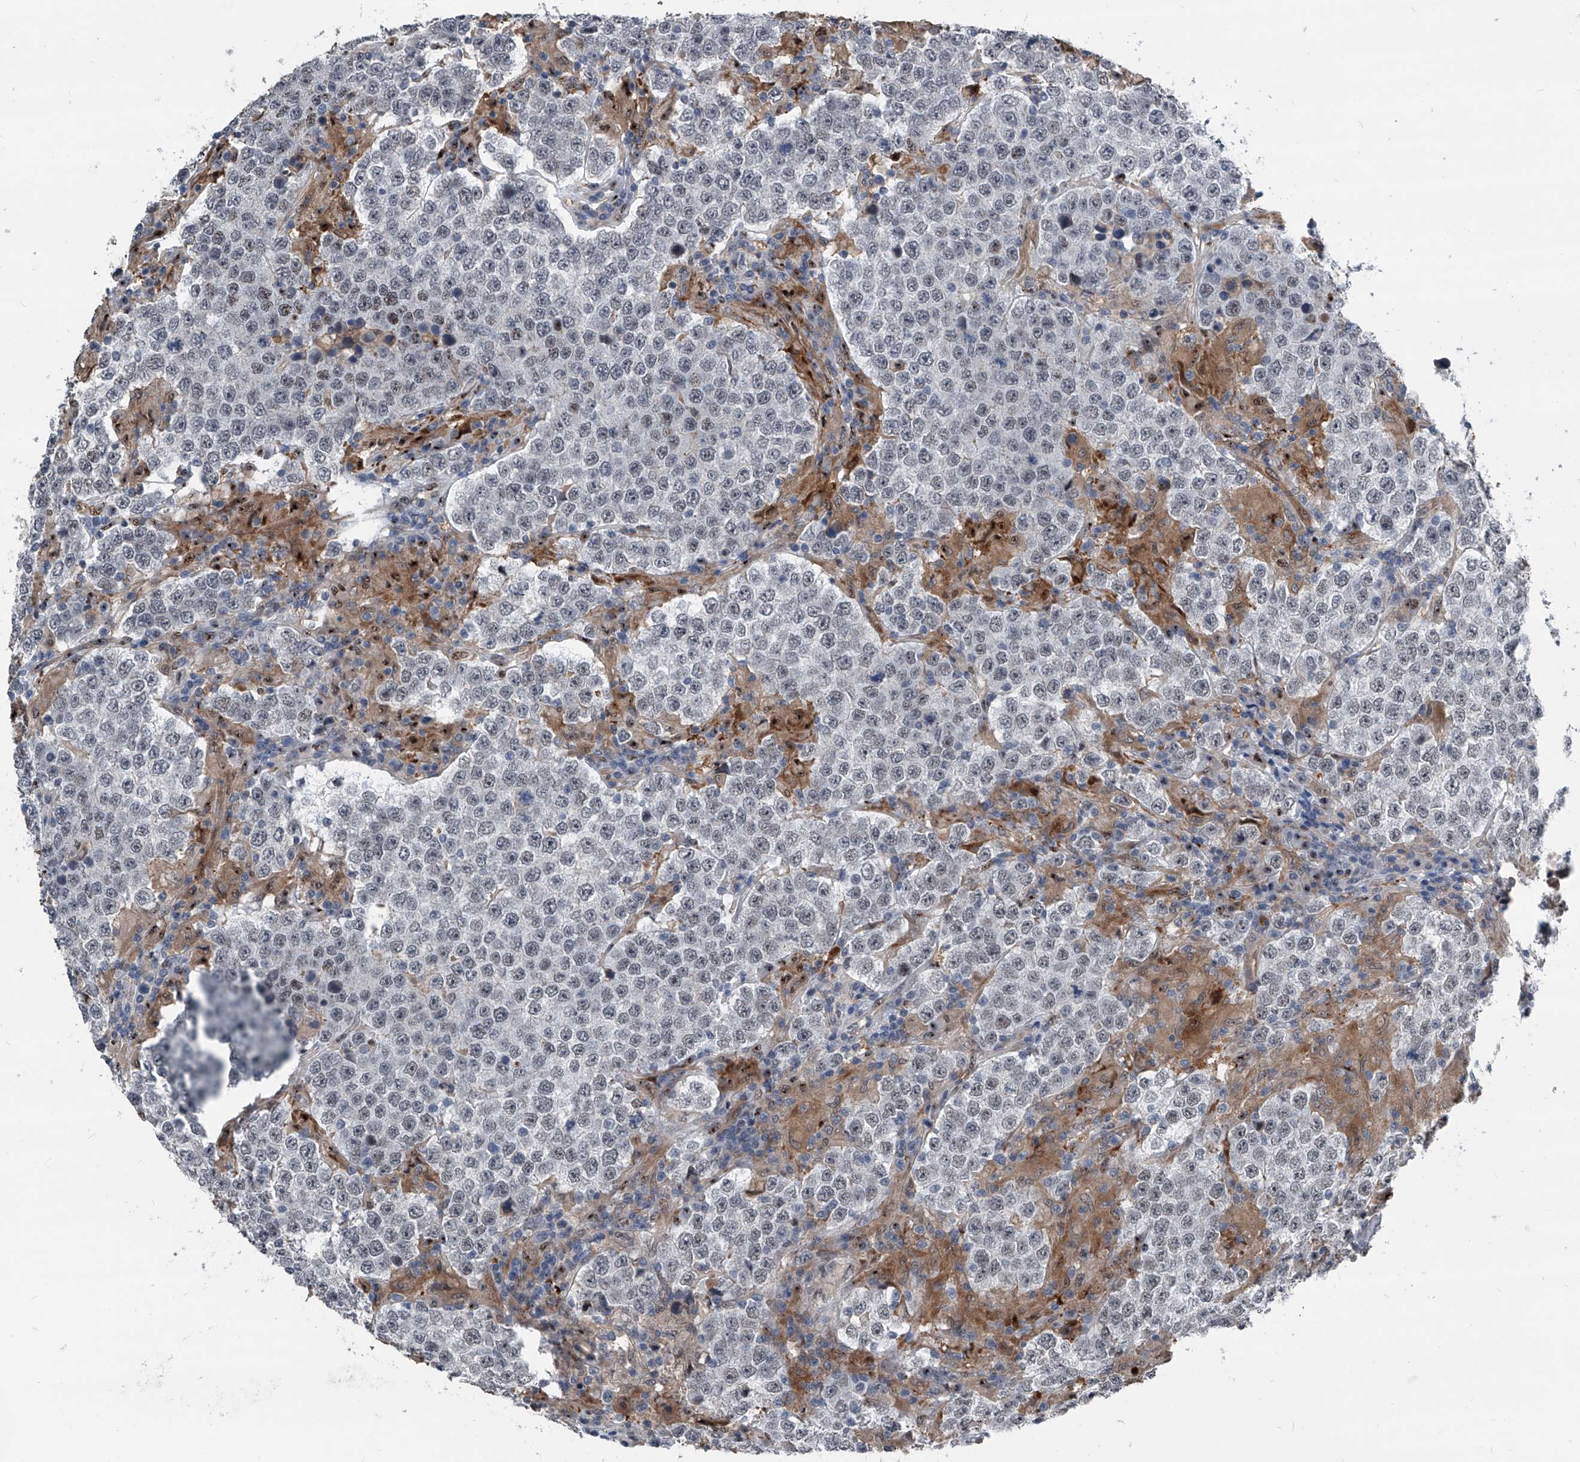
{"staining": {"intensity": "negative", "quantity": "none", "location": "none"}, "tissue": "testis cancer", "cell_type": "Tumor cells", "image_type": "cancer", "snomed": [{"axis": "morphology", "description": "Normal tissue, NOS"}, {"axis": "morphology", "description": "Urothelial carcinoma, High grade"}, {"axis": "morphology", "description": "Seminoma, NOS"}, {"axis": "morphology", "description": "Carcinoma, Embryonal, NOS"}, {"axis": "topography", "description": "Urinary bladder"}, {"axis": "topography", "description": "Testis"}], "caption": "Tumor cells show no significant staining in testis urothelial carcinoma (high-grade).", "gene": "MEN1", "patient": {"sex": "male", "age": 41}}